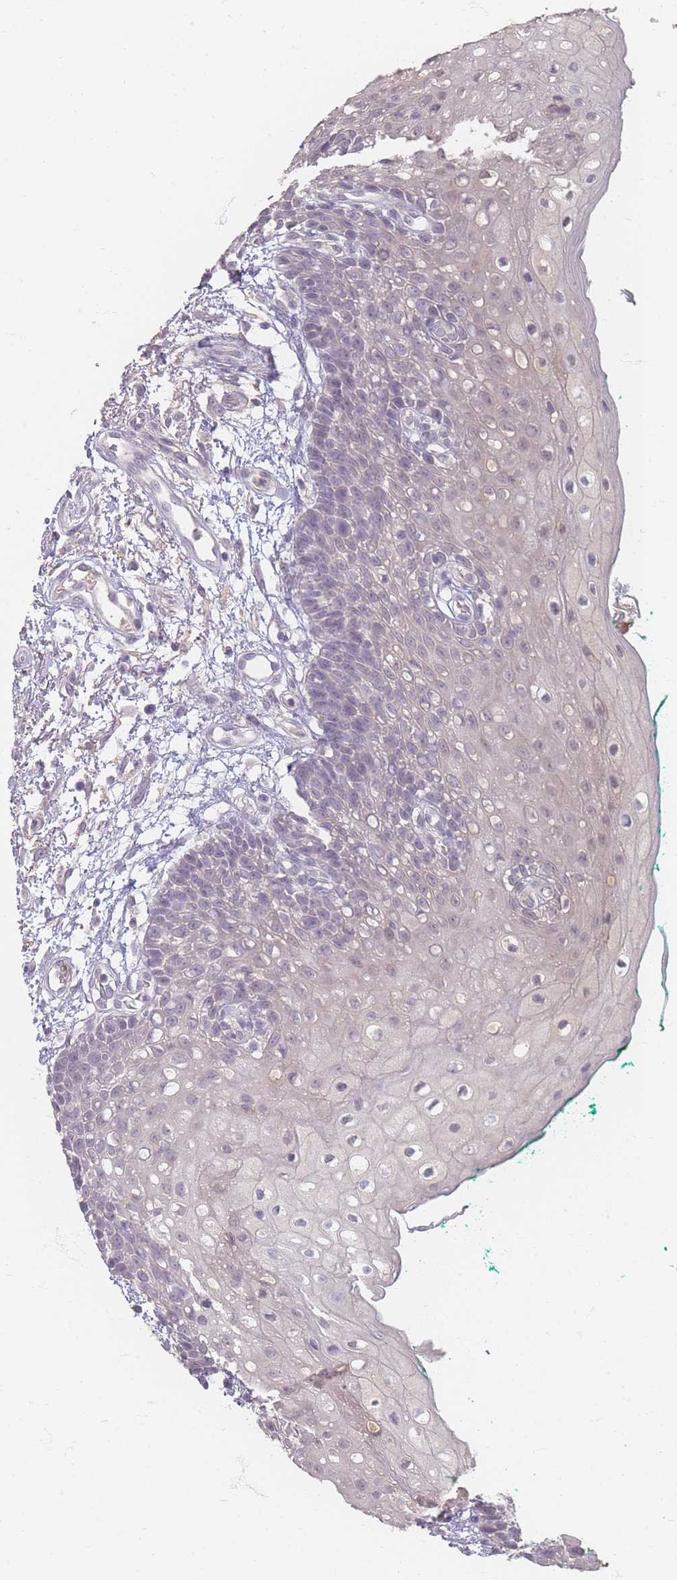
{"staining": {"intensity": "weak", "quantity": "<25%", "location": "nuclear"}, "tissue": "oral mucosa", "cell_type": "Squamous epithelial cells", "image_type": "normal", "snomed": [{"axis": "morphology", "description": "Normal tissue, NOS"}, {"axis": "morphology", "description": "Squamous cell carcinoma, NOS"}, {"axis": "topography", "description": "Oral tissue"}, {"axis": "topography", "description": "Tounge, NOS"}, {"axis": "topography", "description": "Head-Neck"}], "caption": "Immunohistochemistry (IHC) of normal human oral mucosa reveals no positivity in squamous epithelial cells.", "gene": "RFTN1", "patient": {"sex": "male", "age": 79}}